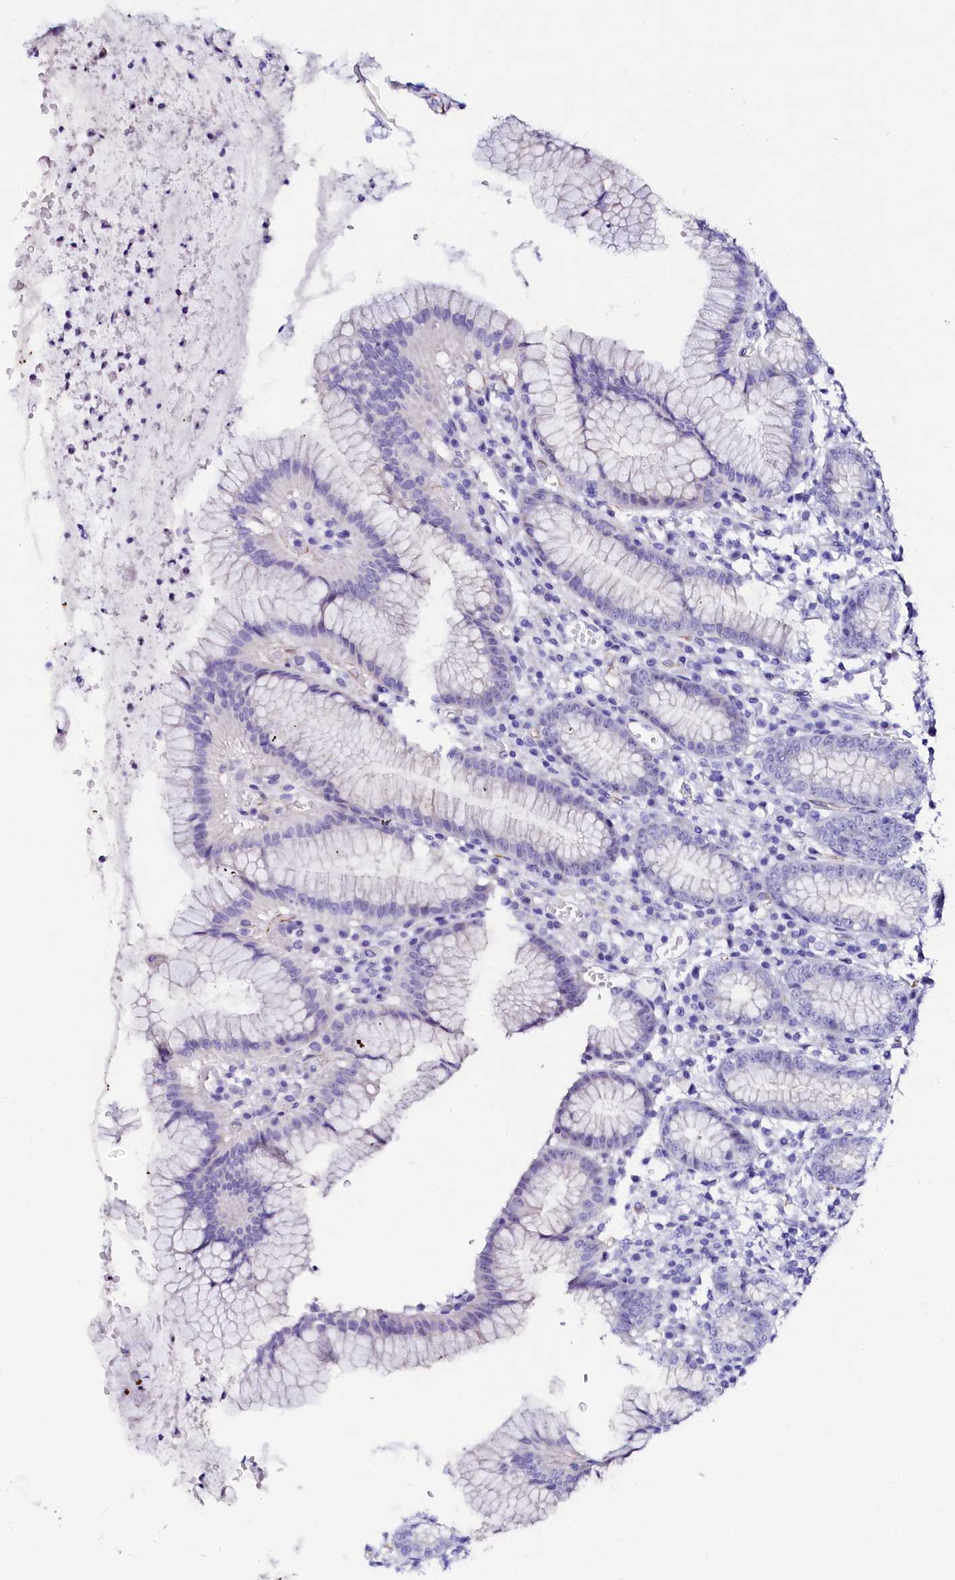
{"staining": {"intensity": "negative", "quantity": "none", "location": "none"}, "tissue": "stomach", "cell_type": "Glandular cells", "image_type": "normal", "snomed": [{"axis": "morphology", "description": "Normal tissue, NOS"}, {"axis": "topography", "description": "Stomach"}], "caption": "Immunohistochemistry of normal human stomach demonstrates no staining in glandular cells. (DAB IHC with hematoxylin counter stain).", "gene": "SFR1", "patient": {"sex": "male", "age": 55}}